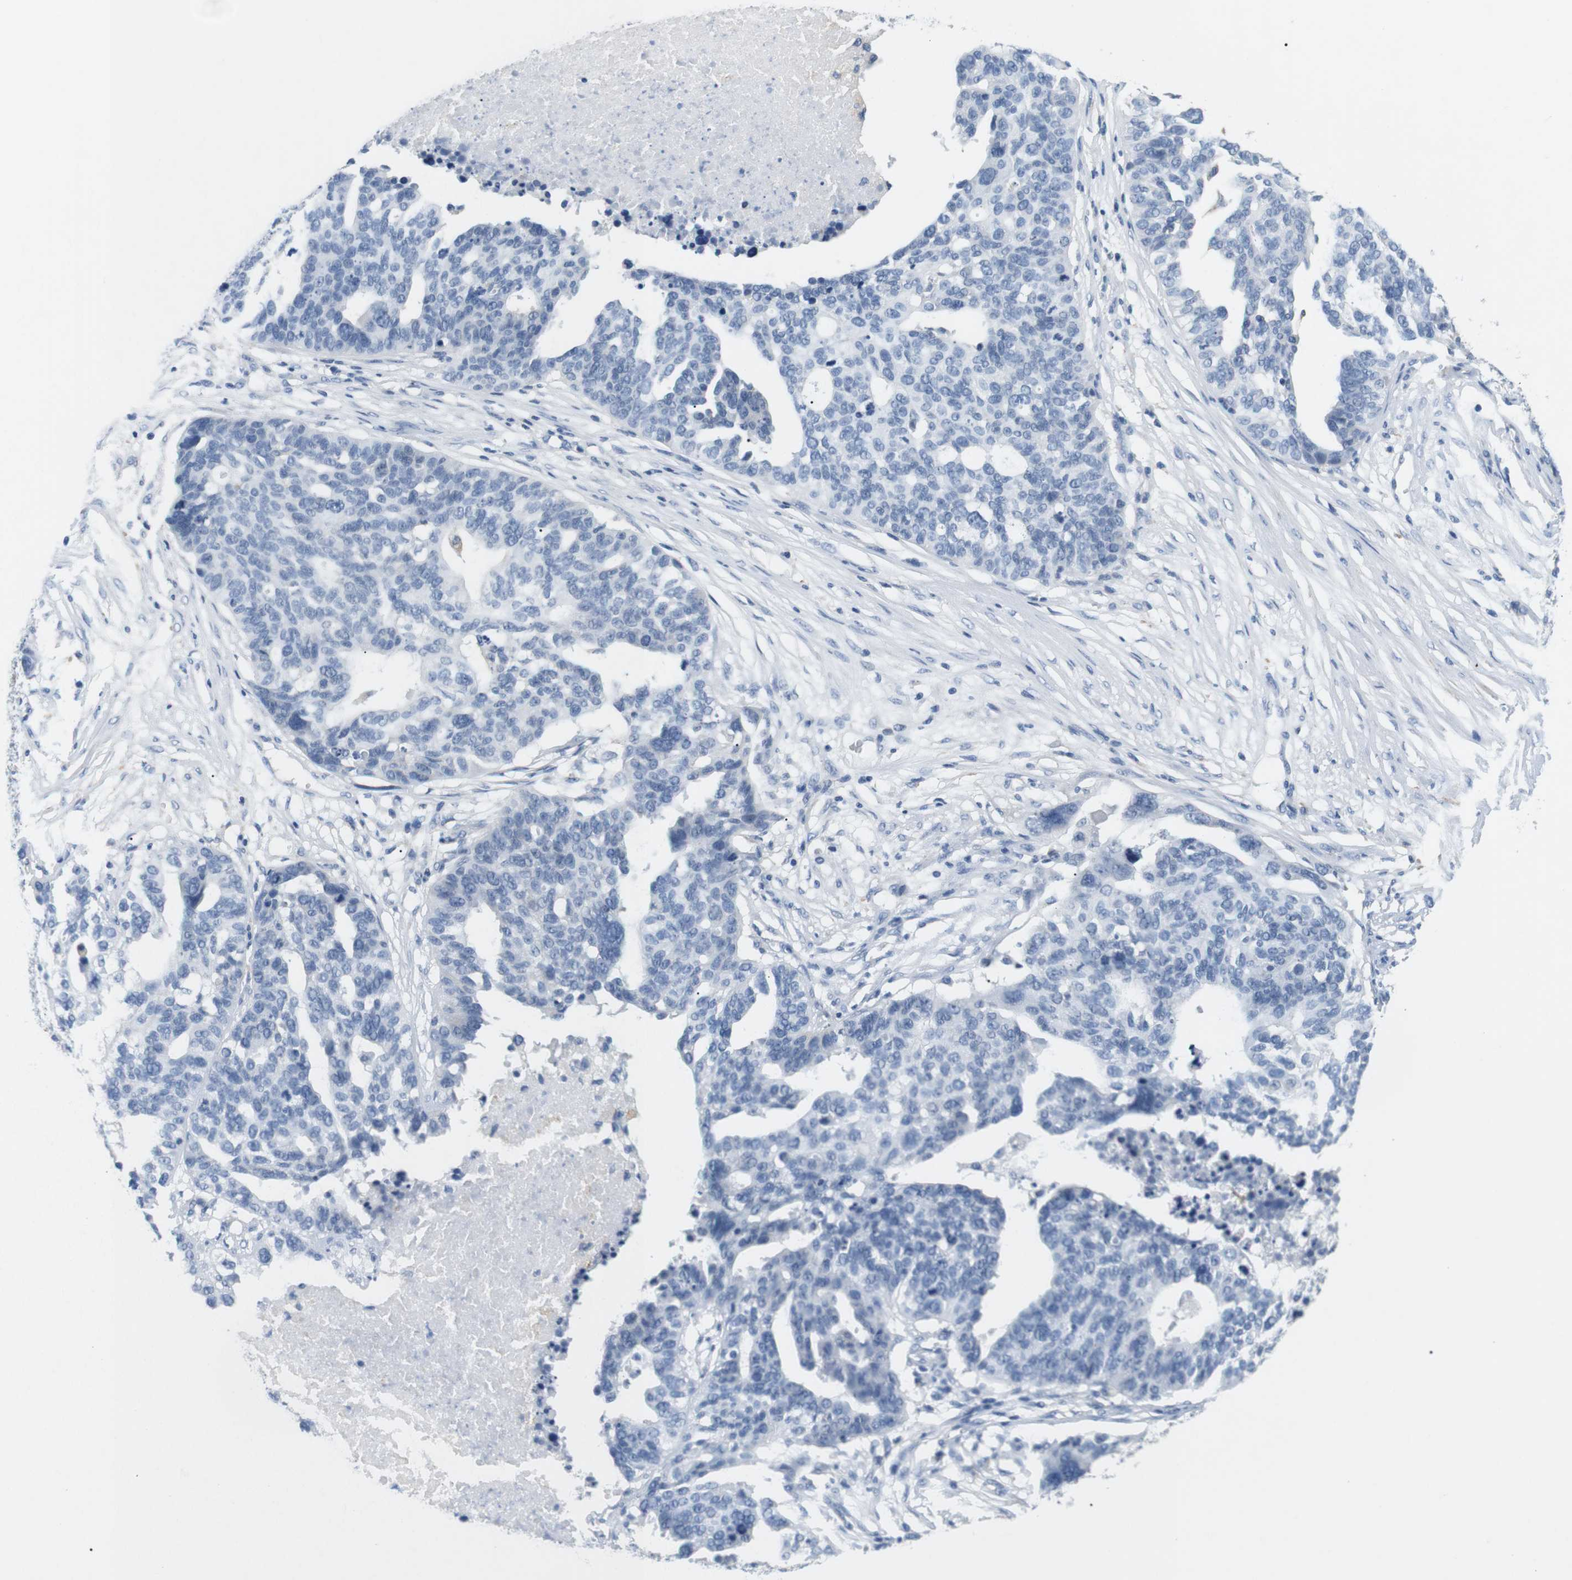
{"staining": {"intensity": "negative", "quantity": "none", "location": "none"}, "tissue": "ovarian cancer", "cell_type": "Tumor cells", "image_type": "cancer", "snomed": [{"axis": "morphology", "description": "Cystadenocarcinoma, serous, NOS"}, {"axis": "topography", "description": "Ovary"}], "caption": "High magnification brightfield microscopy of ovarian cancer (serous cystadenocarcinoma) stained with DAB (3,3'-diaminobenzidine) (brown) and counterstained with hematoxylin (blue): tumor cells show no significant positivity.", "gene": "FCGRT", "patient": {"sex": "female", "age": 59}}